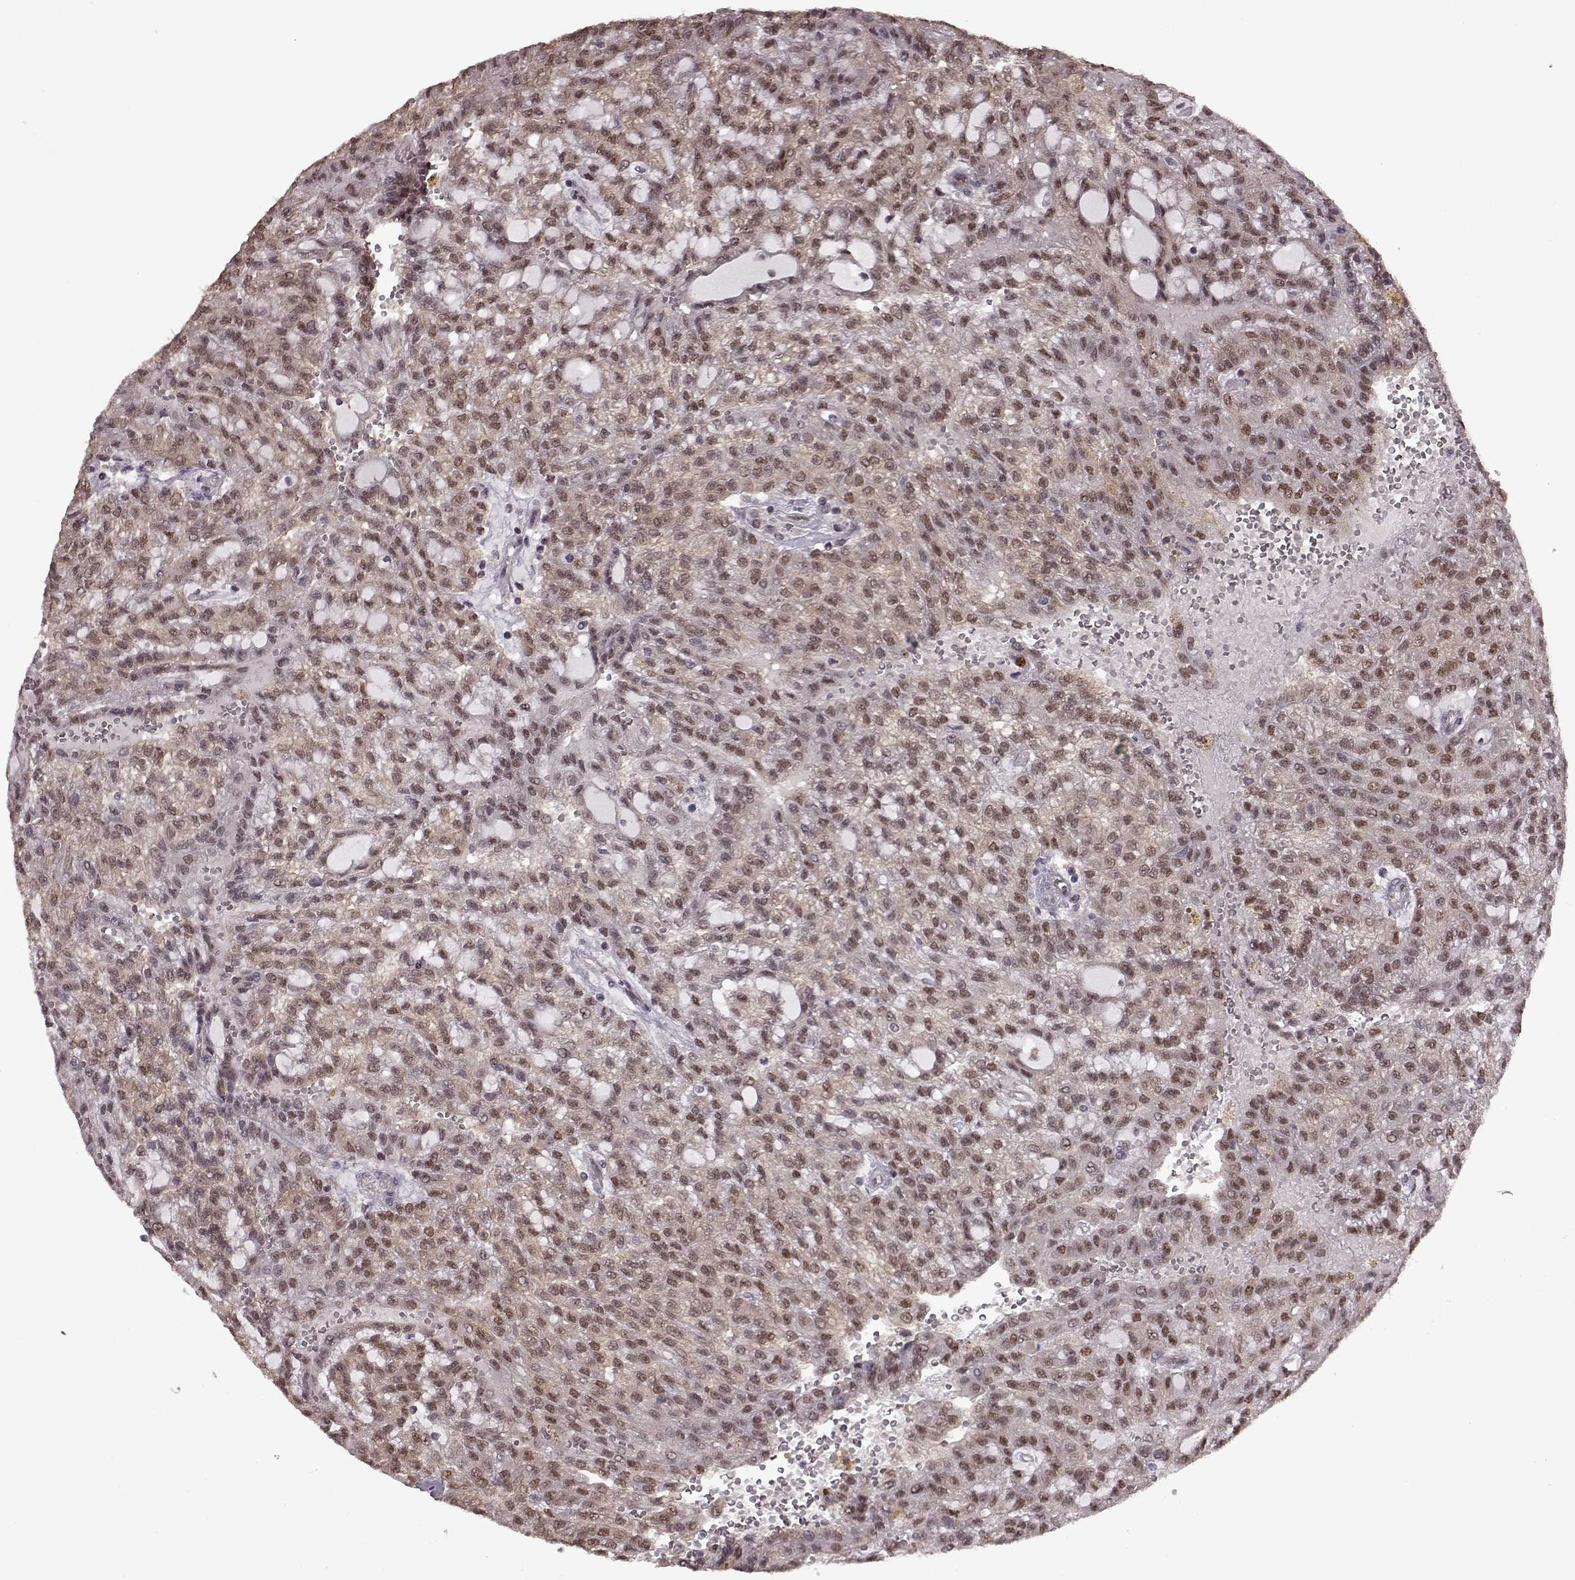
{"staining": {"intensity": "weak", "quantity": "25%-75%", "location": "cytoplasmic/membranous,nuclear"}, "tissue": "renal cancer", "cell_type": "Tumor cells", "image_type": "cancer", "snomed": [{"axis": "morphology", "description": "Adenocarcinoma, NOS"}, {"axis": "topography", "description": "Kidney"}], "caption": "High-power microscopy captured an immunohistochemistry (IHC) histopathology image of renal cancer (adenocarcinoma), revealing weak cytoplasmic/membranous and nuclear expression in about 25%-75% of tumor cells. Nuclei are stained in blue.", "gene": "FTO", "patient": {"sex": "male", "age": 63}}